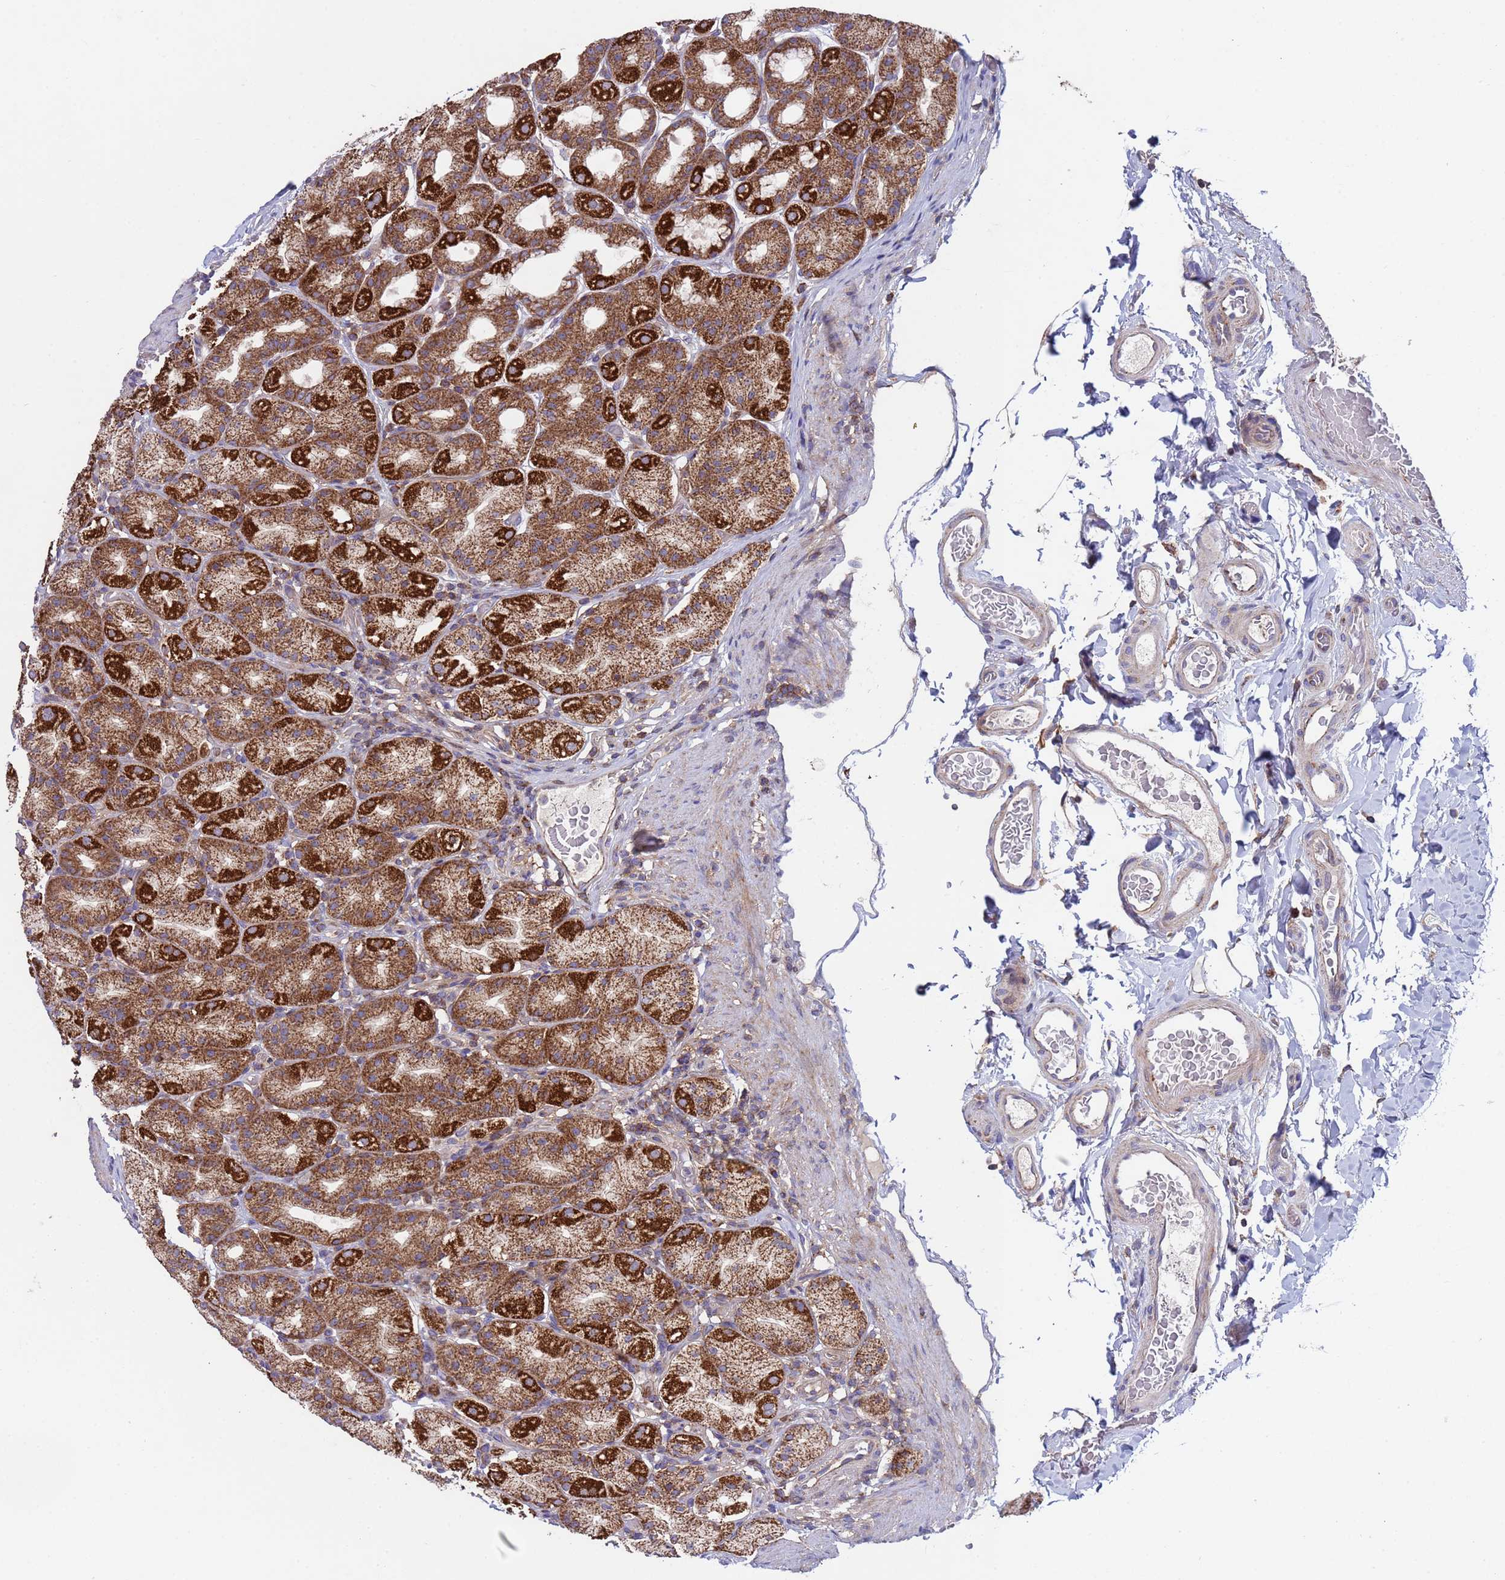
{"staining": {"intensity": "strong", "quantity": ">75%", "location": "cytoplasmic/membranous"}, "tissue": "stomach", "cell_type": "Glandular cells", "image_type": "normal", "snomed": [{"axis": "morphology", "description": "Normal tissue, NOS"}, {"axis": "topography", "description": "Stomach, upper"}], "caption": "Immunohistochemistry (IHC) staining of normal stomach, which reveals high levels of strong cytoplasmic/membranous staining in about >75% of glandular cells indicating strong cytoplasmic/membranous protein positivity. The staining was performed using DAB (3,3'-diaminobenzidine) (brown) for protein detection and nuclei were counterstained in hematoxylin (blue).", "gene": "ACAD8", "patient": {"sex": "male", "age": 68}}